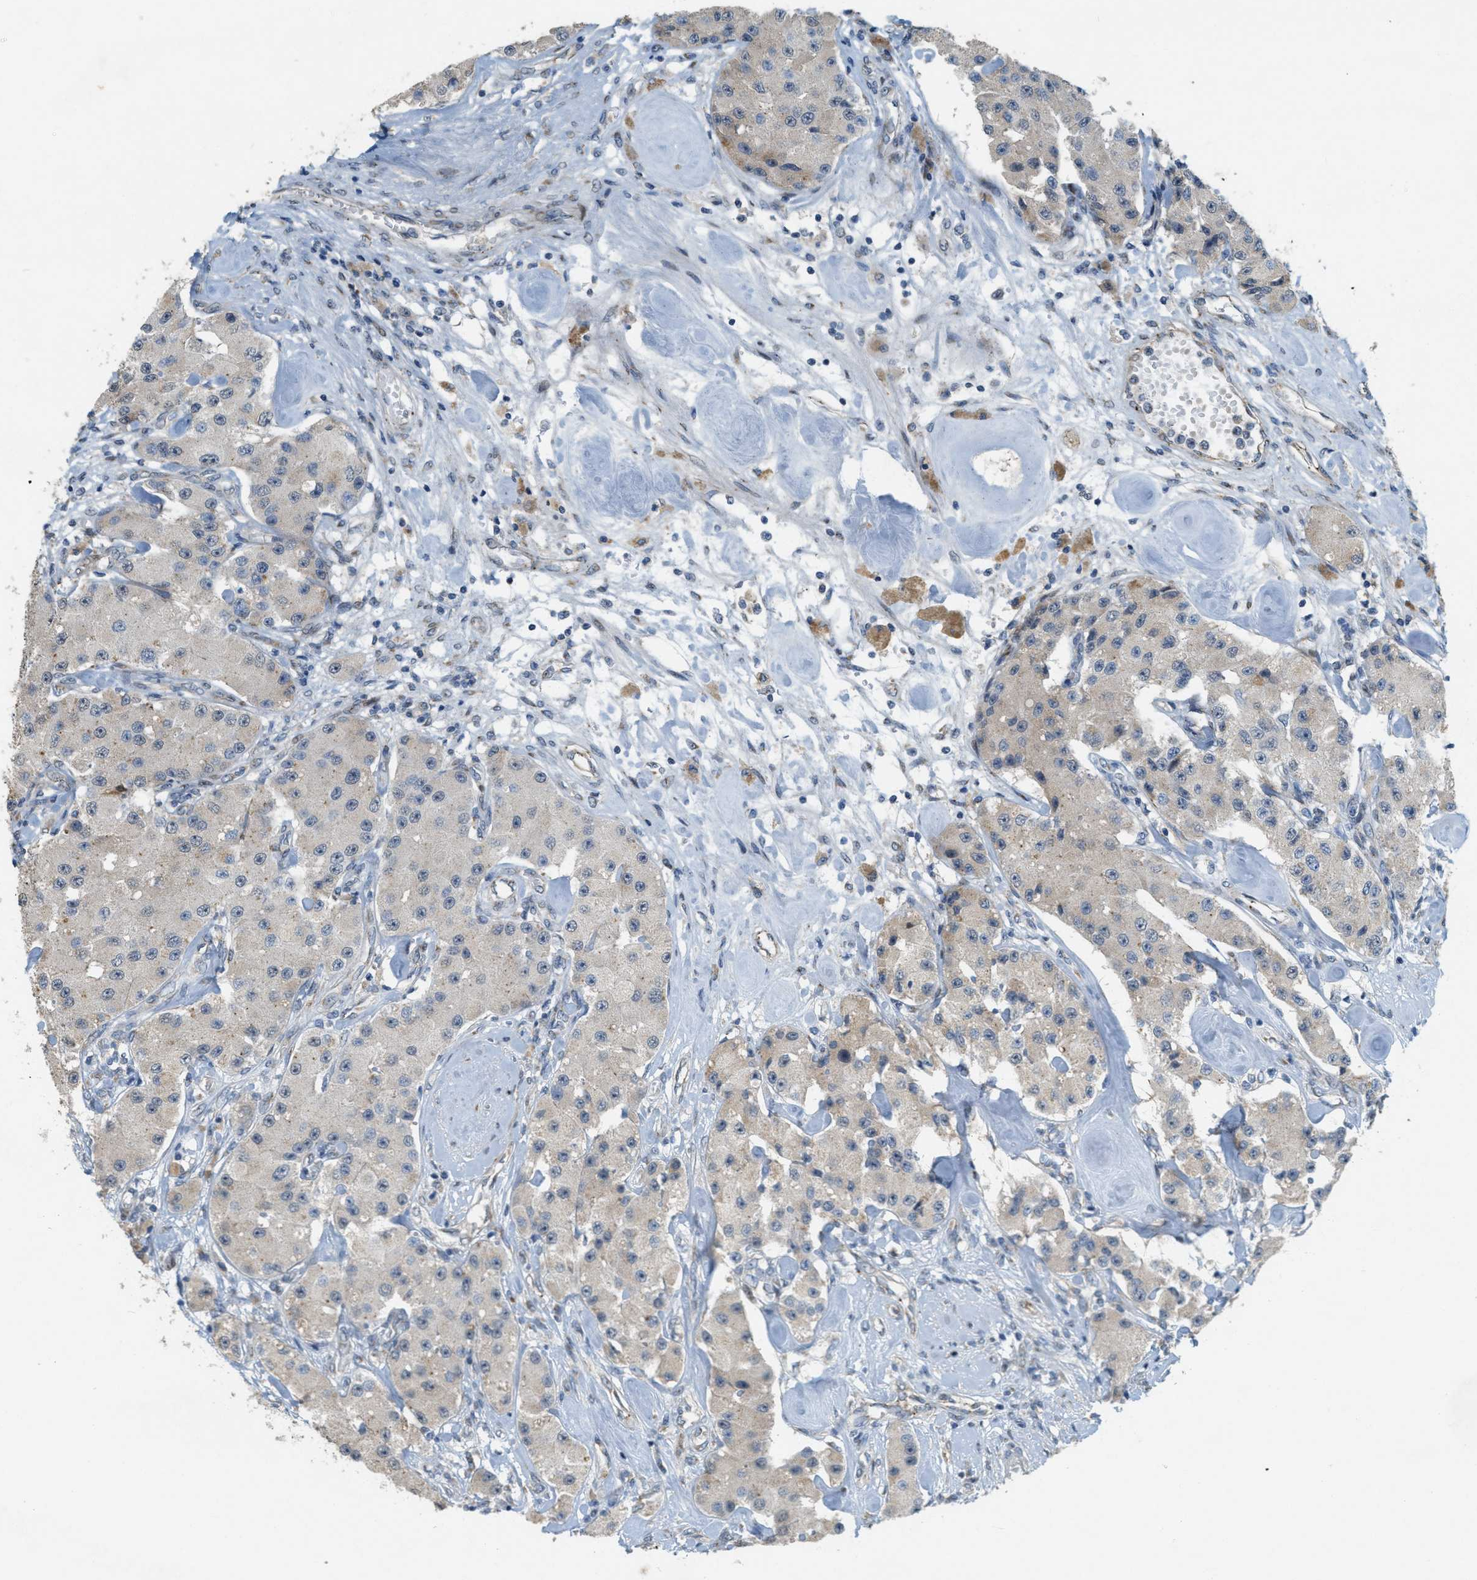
{"staining": {"intensity": "weak", "quantity": "<25%", "location": "cytoplasmic/membranous"}, "tissue": "carcinoid", "cell_type": "Tumor cells", "image_type": "cancer", "snomed": [{"axis": "morphology", "description": "Carcinoid, malignant, NOS"}, {"axis": "topography", "description": "Pancreas"}], "caption": "This is an immunohistochemistry photomicrograph of human carcinoid (malignant). There is no staining in tumor cells.", "gene": "ZFPL1", "patient": {"sex": "male", "age": 41}}